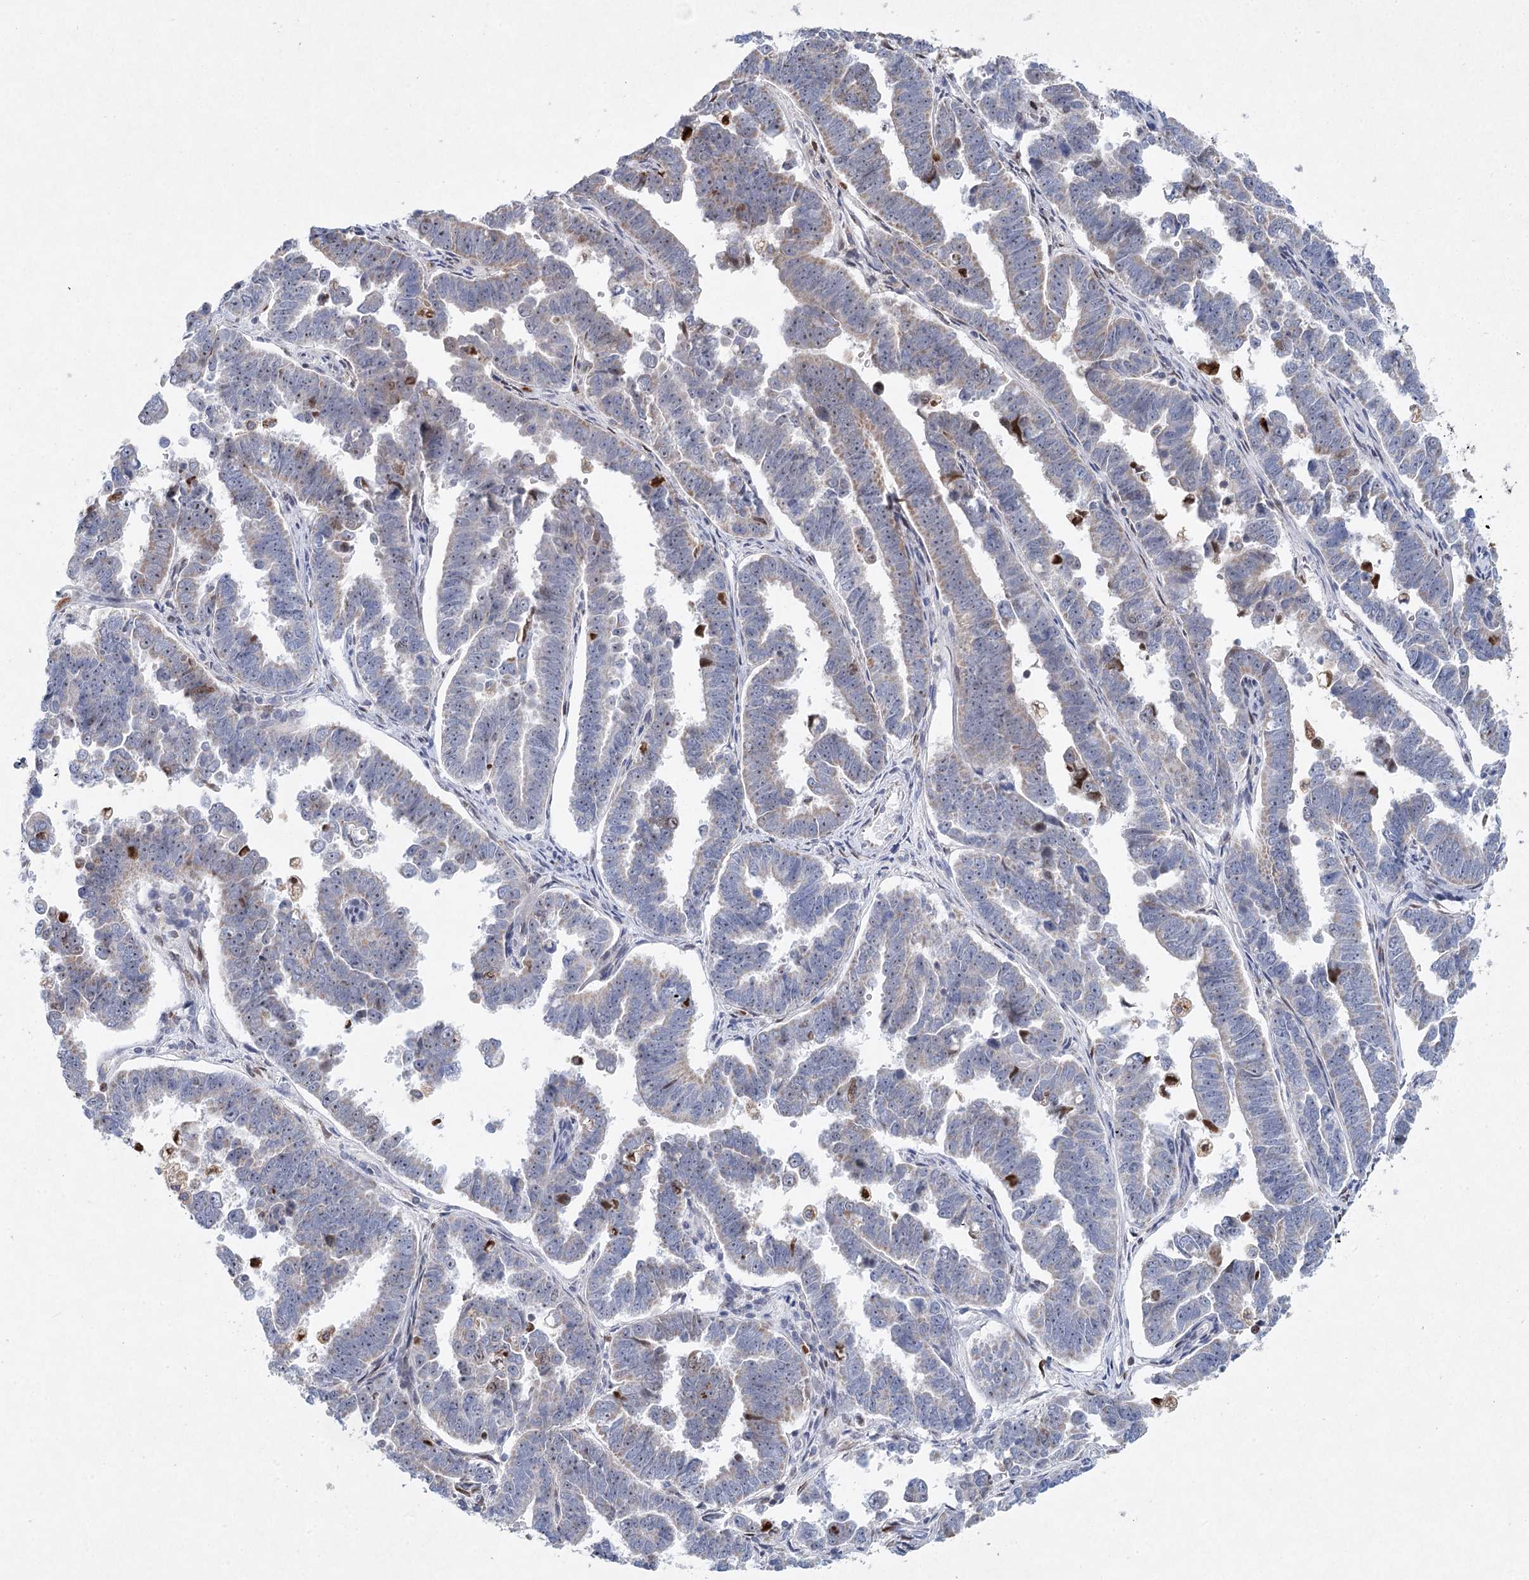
{"staining": {"intensity": "weak", "quantity": "<25%", "location": "cytoplasmic/membranous"}, "tissue": "endometrial cancer", "cell_type": "Tumor cells", "image_type": "cancer", "snomed": [{"axis": "morphology", "description": "Adenocarcinoma, NOS"}, {"axis": "topography", "description": "Endometrium"}], "caption": "This is an IHC micrograph of endometrial cancer (adenocarcinoma). There is no expression in tumor cells.", "gene": "XPO6", "patient": {"sex": "female", "age": 75}}